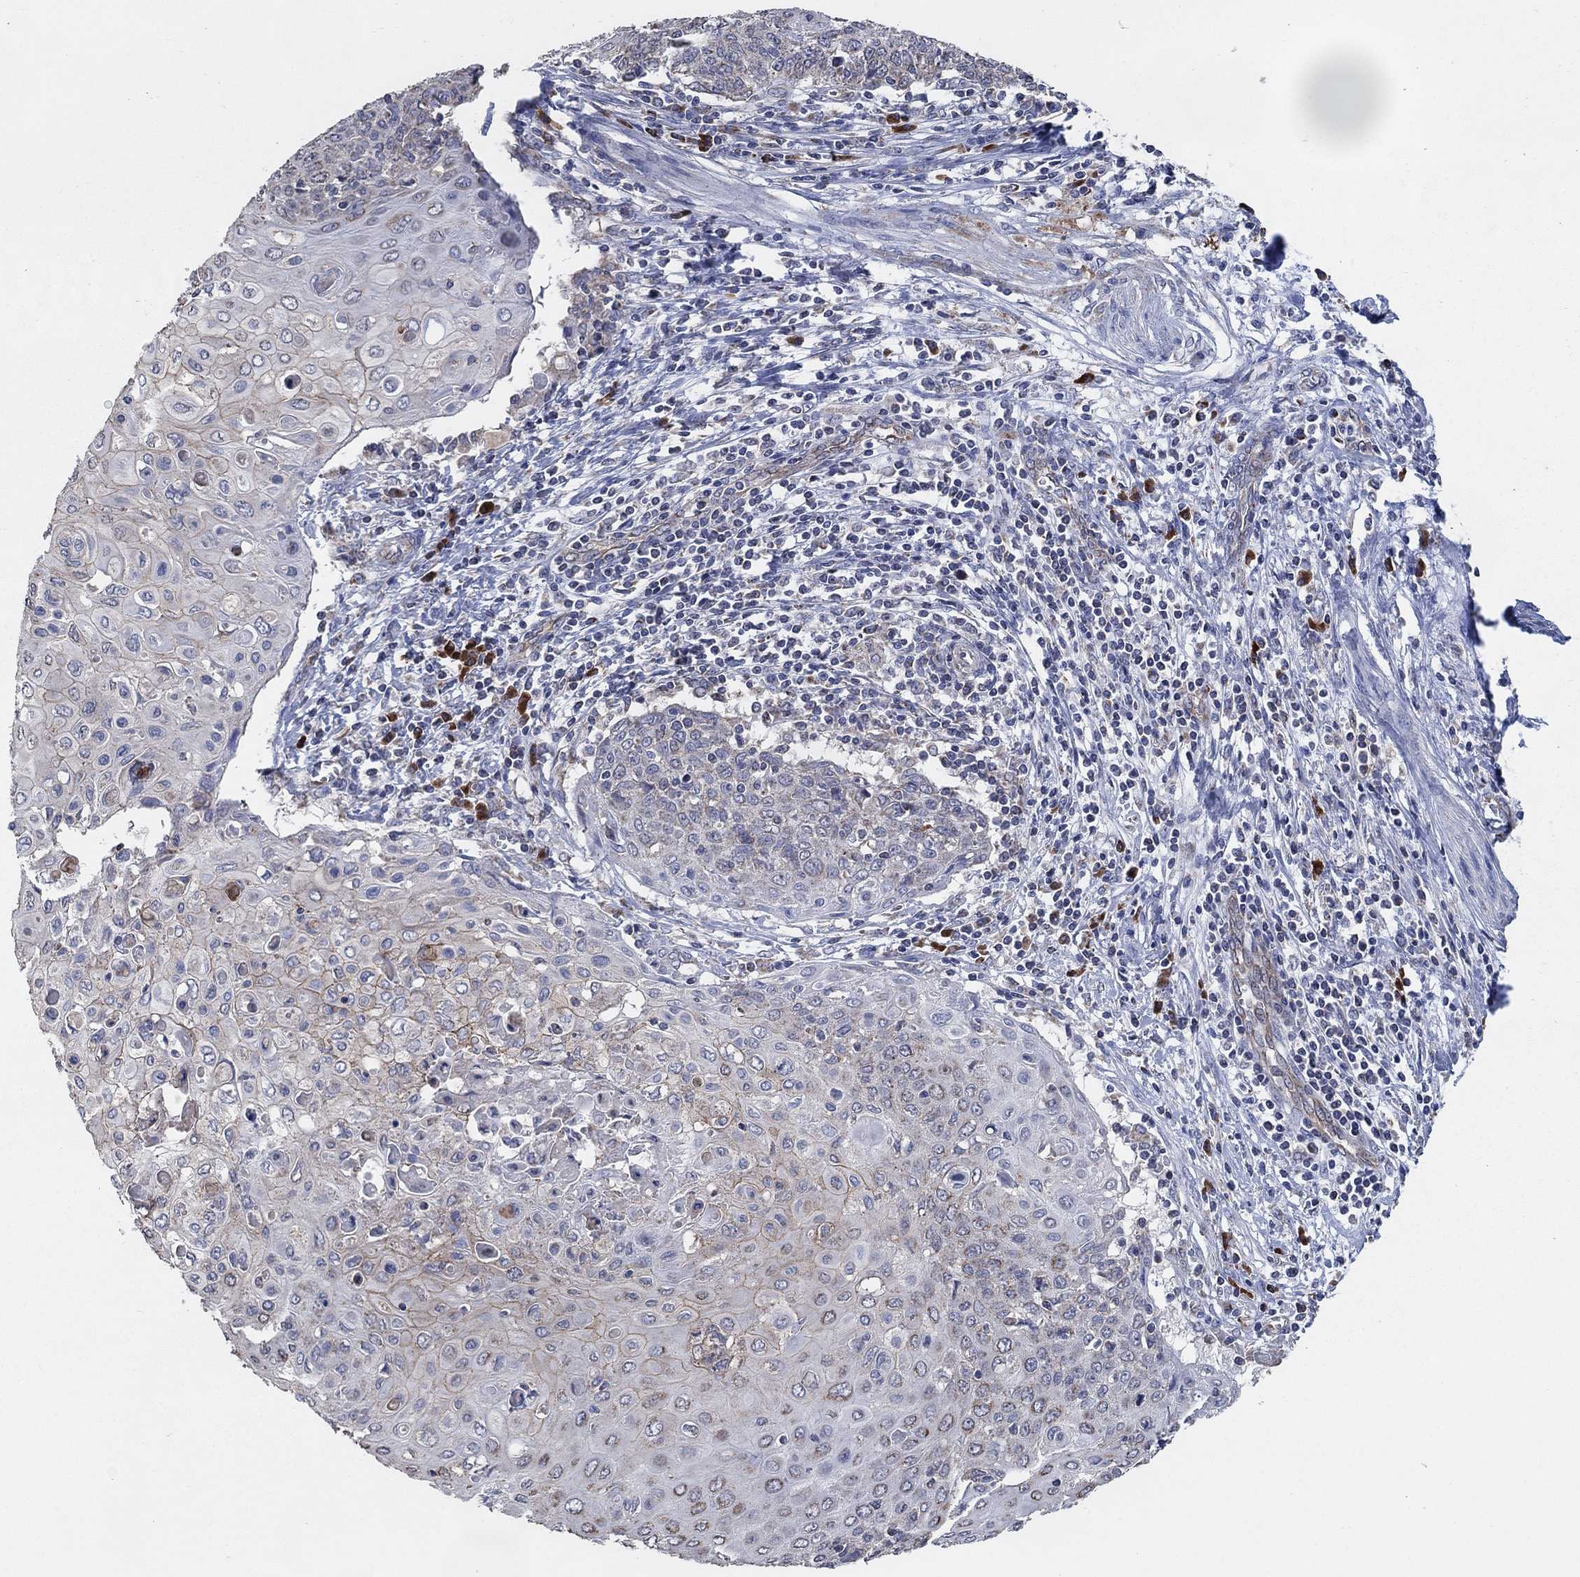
{"staining": {"intensity": "weak", "quantity": "<25%", "location": "cytoplasmic/membranous"}, "tissue": "cervical cancer", "cell_type": "Tumor cells", "image_type": "cancer", "snomed": [{"axis": "morphology", "description": "Squamous cell carcinoma, NOS"}, {"axis": "topography", "description": "Cervix"}], "caption": "Immunohistochemical staining of squamous cell carcinoma (cervical) reveals no significant positivity in tumor cells. Nuclei are stained in blue.", "gene": "HID1", "patient": {"sex": "female", "age": 39}}